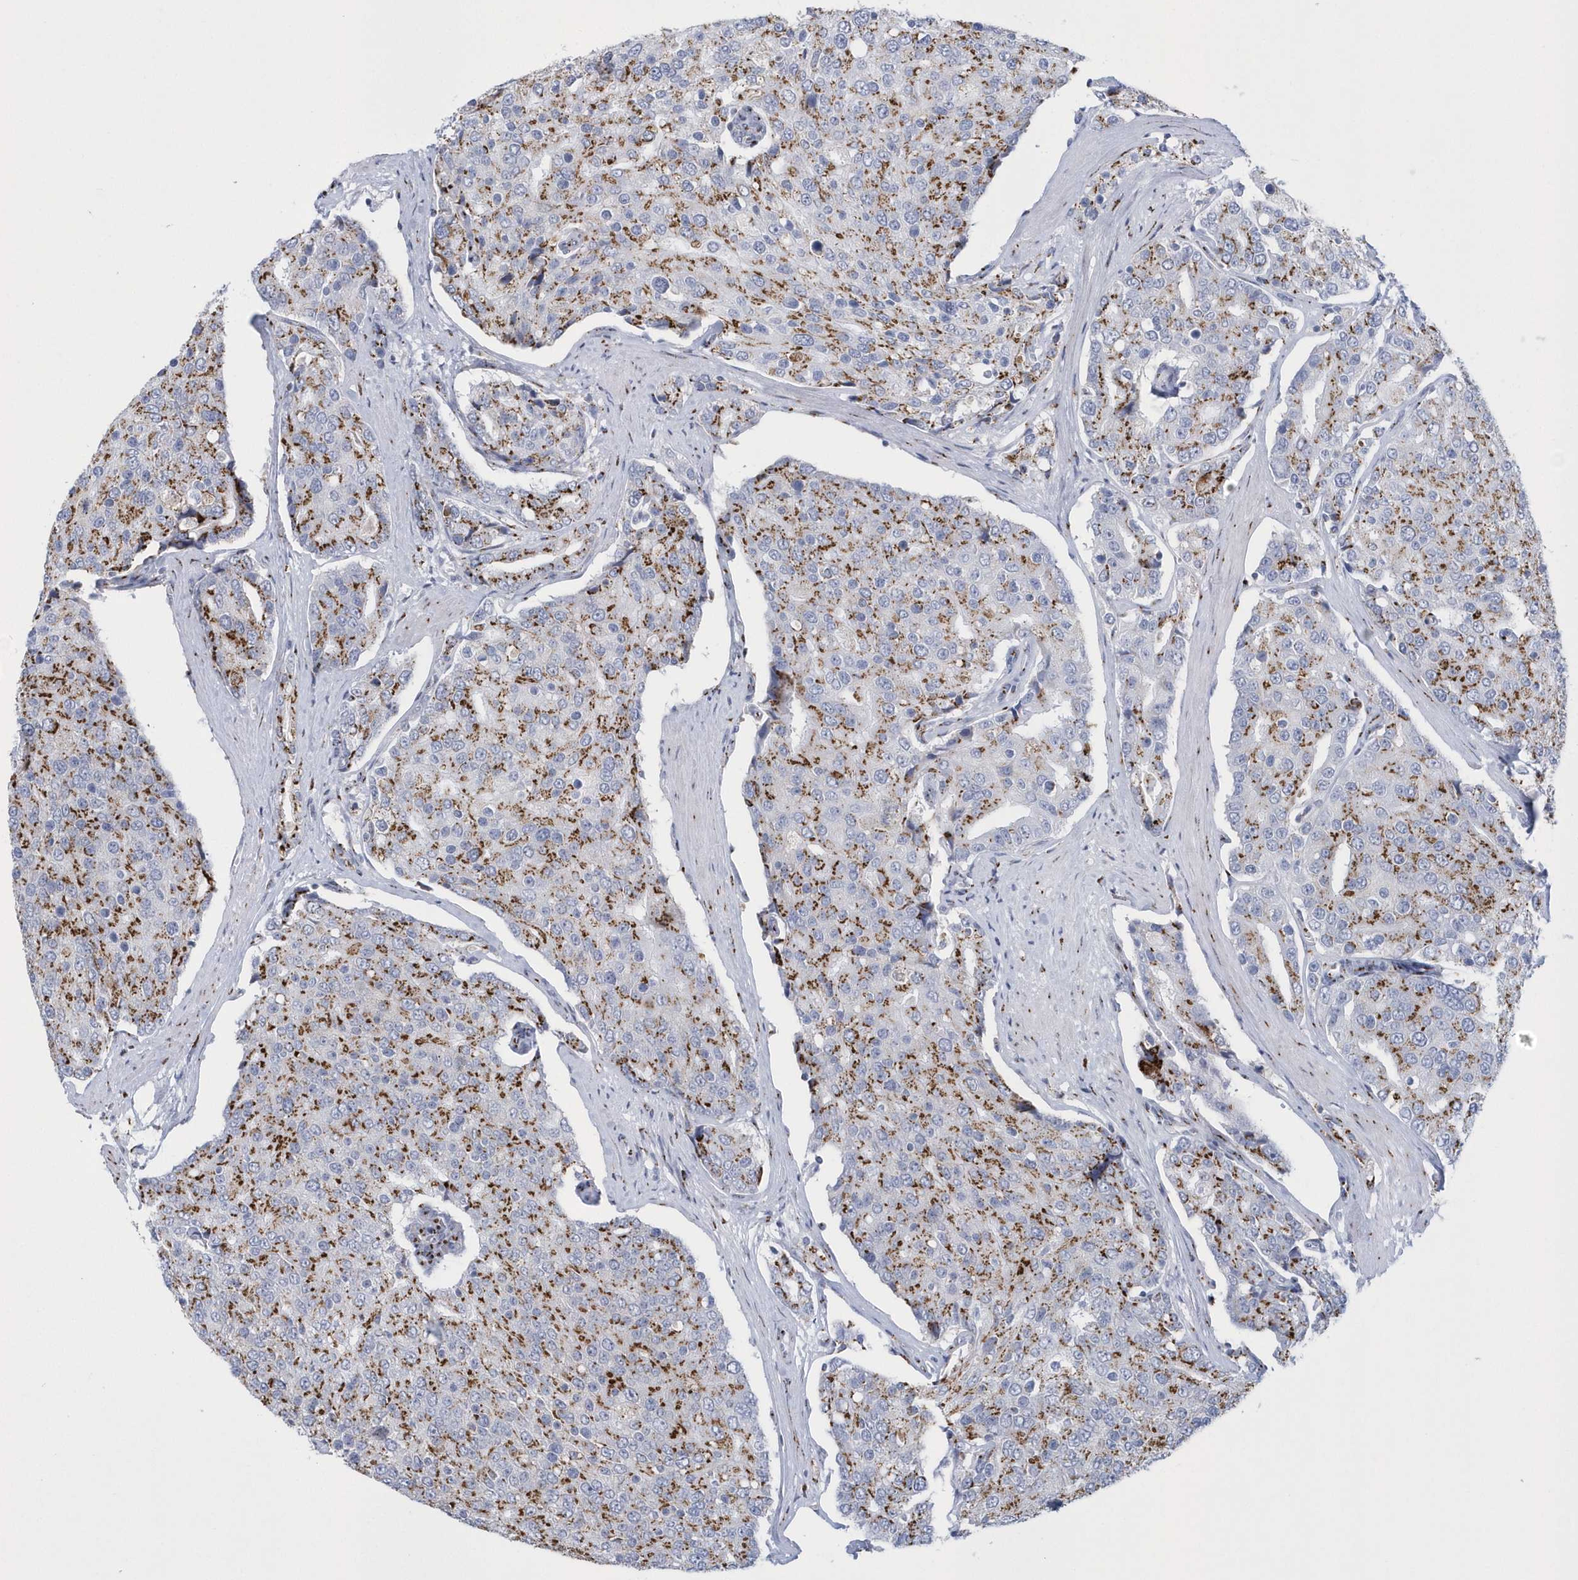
{"staining": {"intensity": "moderate", "quantity": ">75%", "location": "cytoplasmic/membranous"}, "tissue": "prostate cancer", "cell_type": "Tumor cells", "image_type": "cancer", "snomed": [{"axis": "morphology", "description": "Adenocarcinoma, High grade"}, {"axis": "topography", "description": "Prostate"}], "caption": "Brown immunohistochemical staining in prostate cancer (adenocarcinoma (high-grade)) demonstrates moderate cytoplasmic/membranous positivity in approximately >75% of tumor cells. (DAB IHC with brightfield microscopy, high magnification).", "gene": "SLX9", "patient": {"sex": "male", "age": 50}}